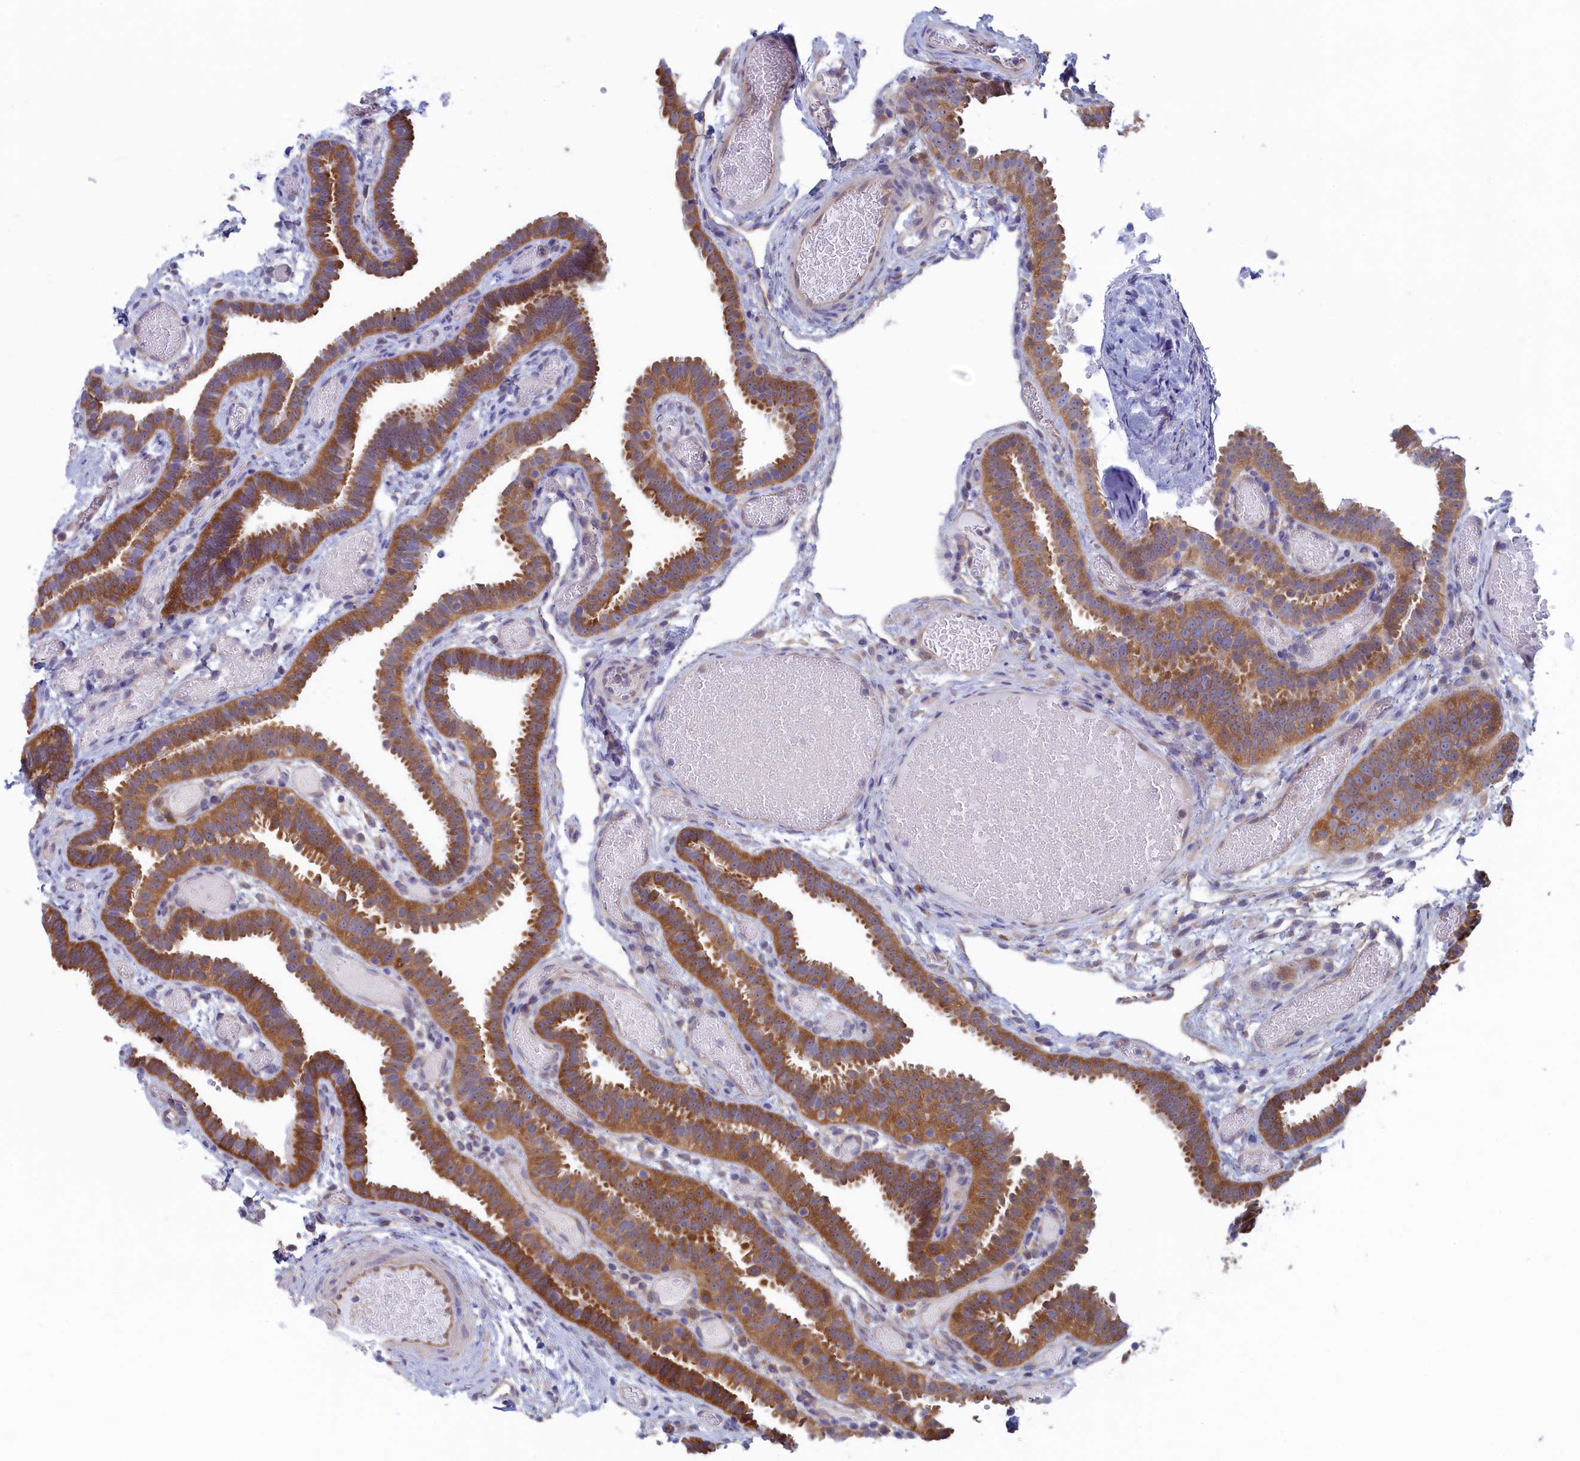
{"staining": {"intensity": "strong", "quantity": ">75%", "location": "cytoplasmic/membranous"}, "tissue": "fallopian tube", "cell_type": "Glandular cells", "image_type": "normal", "snomed": [{"axis": "morphology", "description": "Normal tissue, NOS"}, {"axis": "topography", "description": "Fallopian tube"}], "caption": "Normal fallopian tube displays strong cytoplasmic/membranous expression in about >75% of glandular cells, visualized by immunohistochemistry. Immunohistochemistry stains the protein in brown and the nuclei are stained blue.", "gene": "SYNDIG1L", "patient": {"sex": "female", "age": 37}}